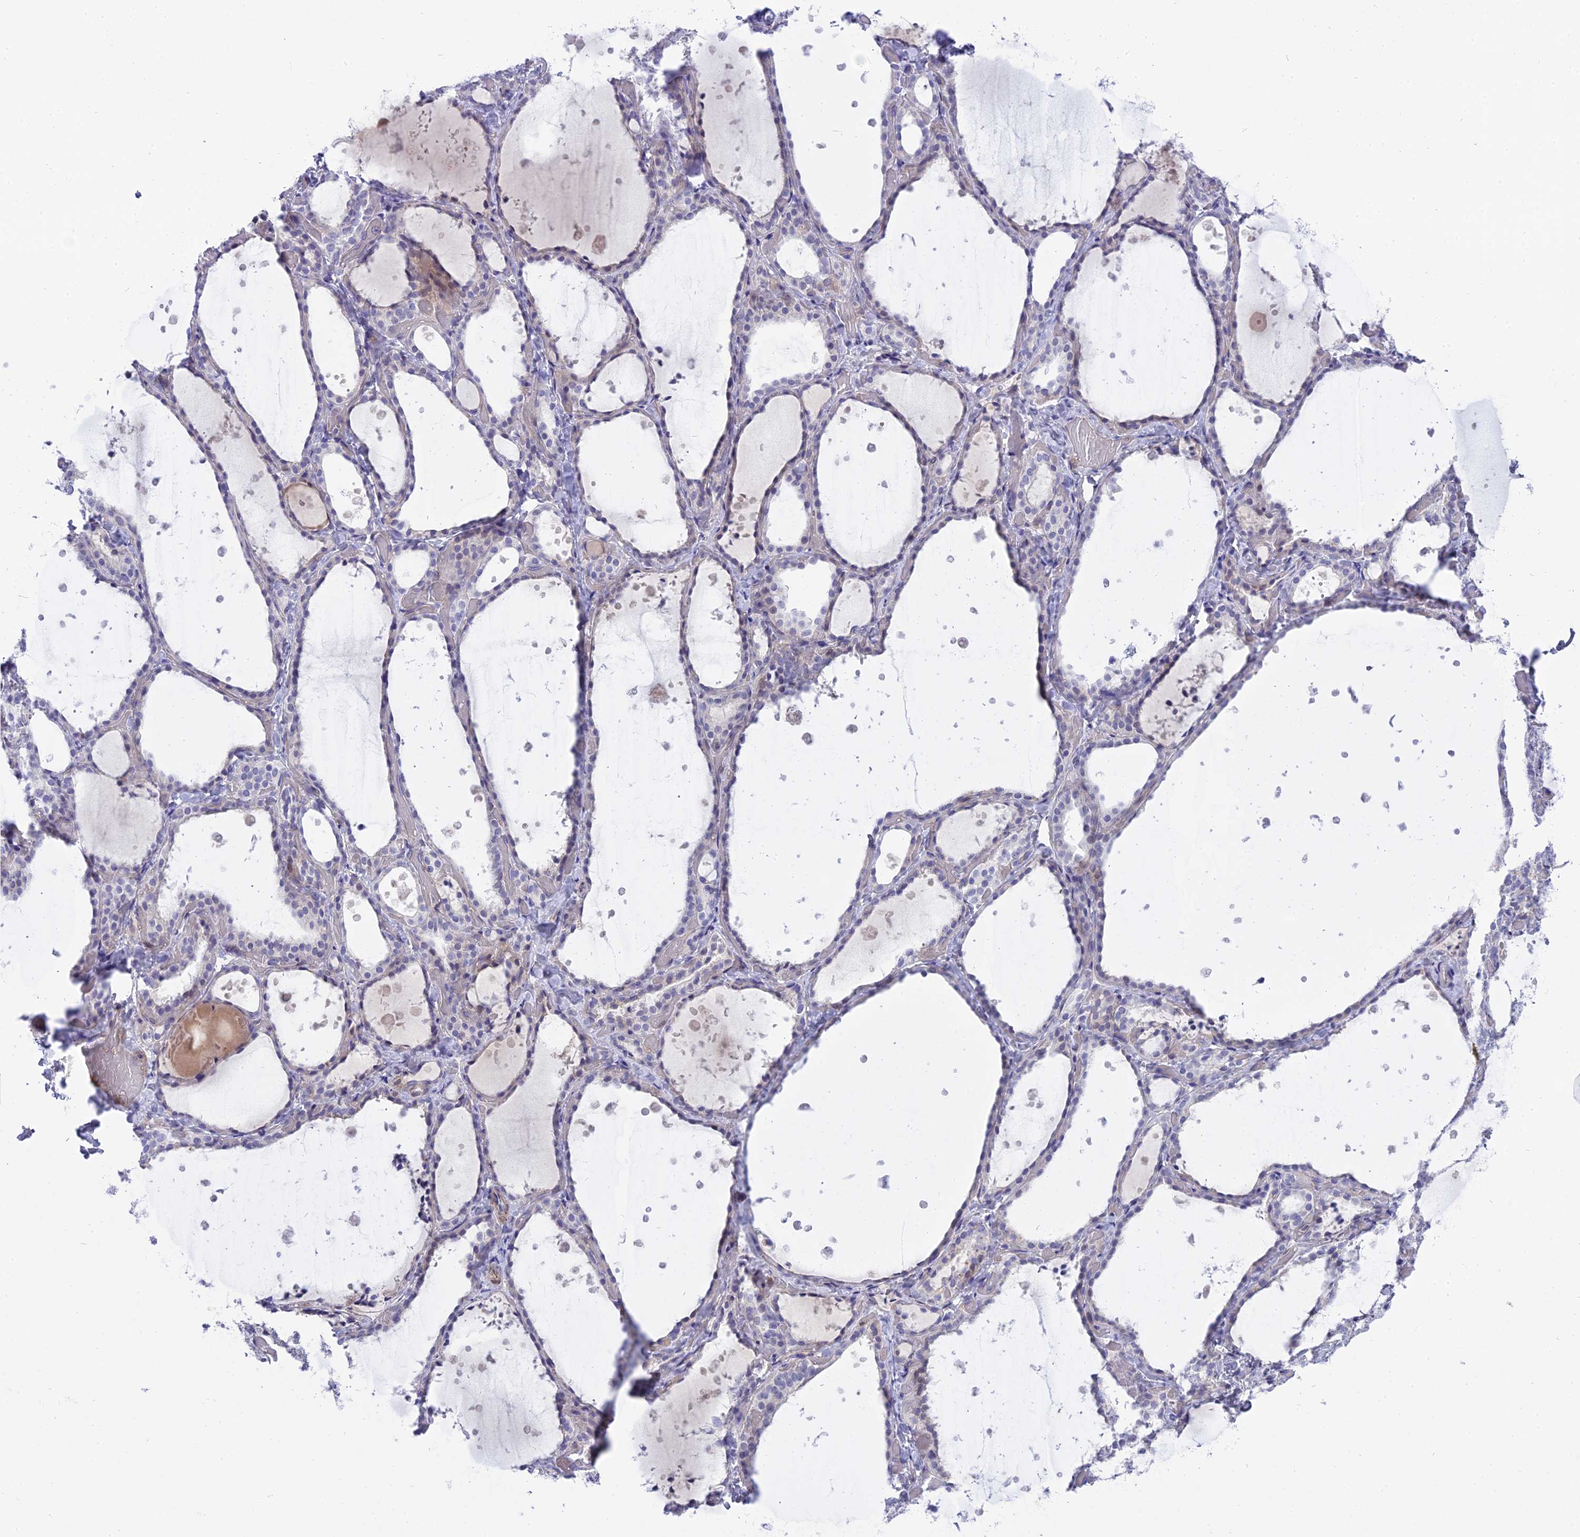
{"staining": {"intensity": "negative", "quantity": "none", "location": "none"}, "tissue": "thyroid gland", "cell_type": "Glandular cells", "image_type": "normal", "snomed": [{"axis": "morphology", "description": "Normal tissue, NOS"}, {"axis": "topography", "description": "Thyroid gland"}], "caption": "High power microscopy micrograph of an immunohistochemistry (IHC) image of benign thyroid gland, revealing no significant expression in glandular cells.", "gene": "MBD3L1", "patient": {"sex": "female", "age": 44}}